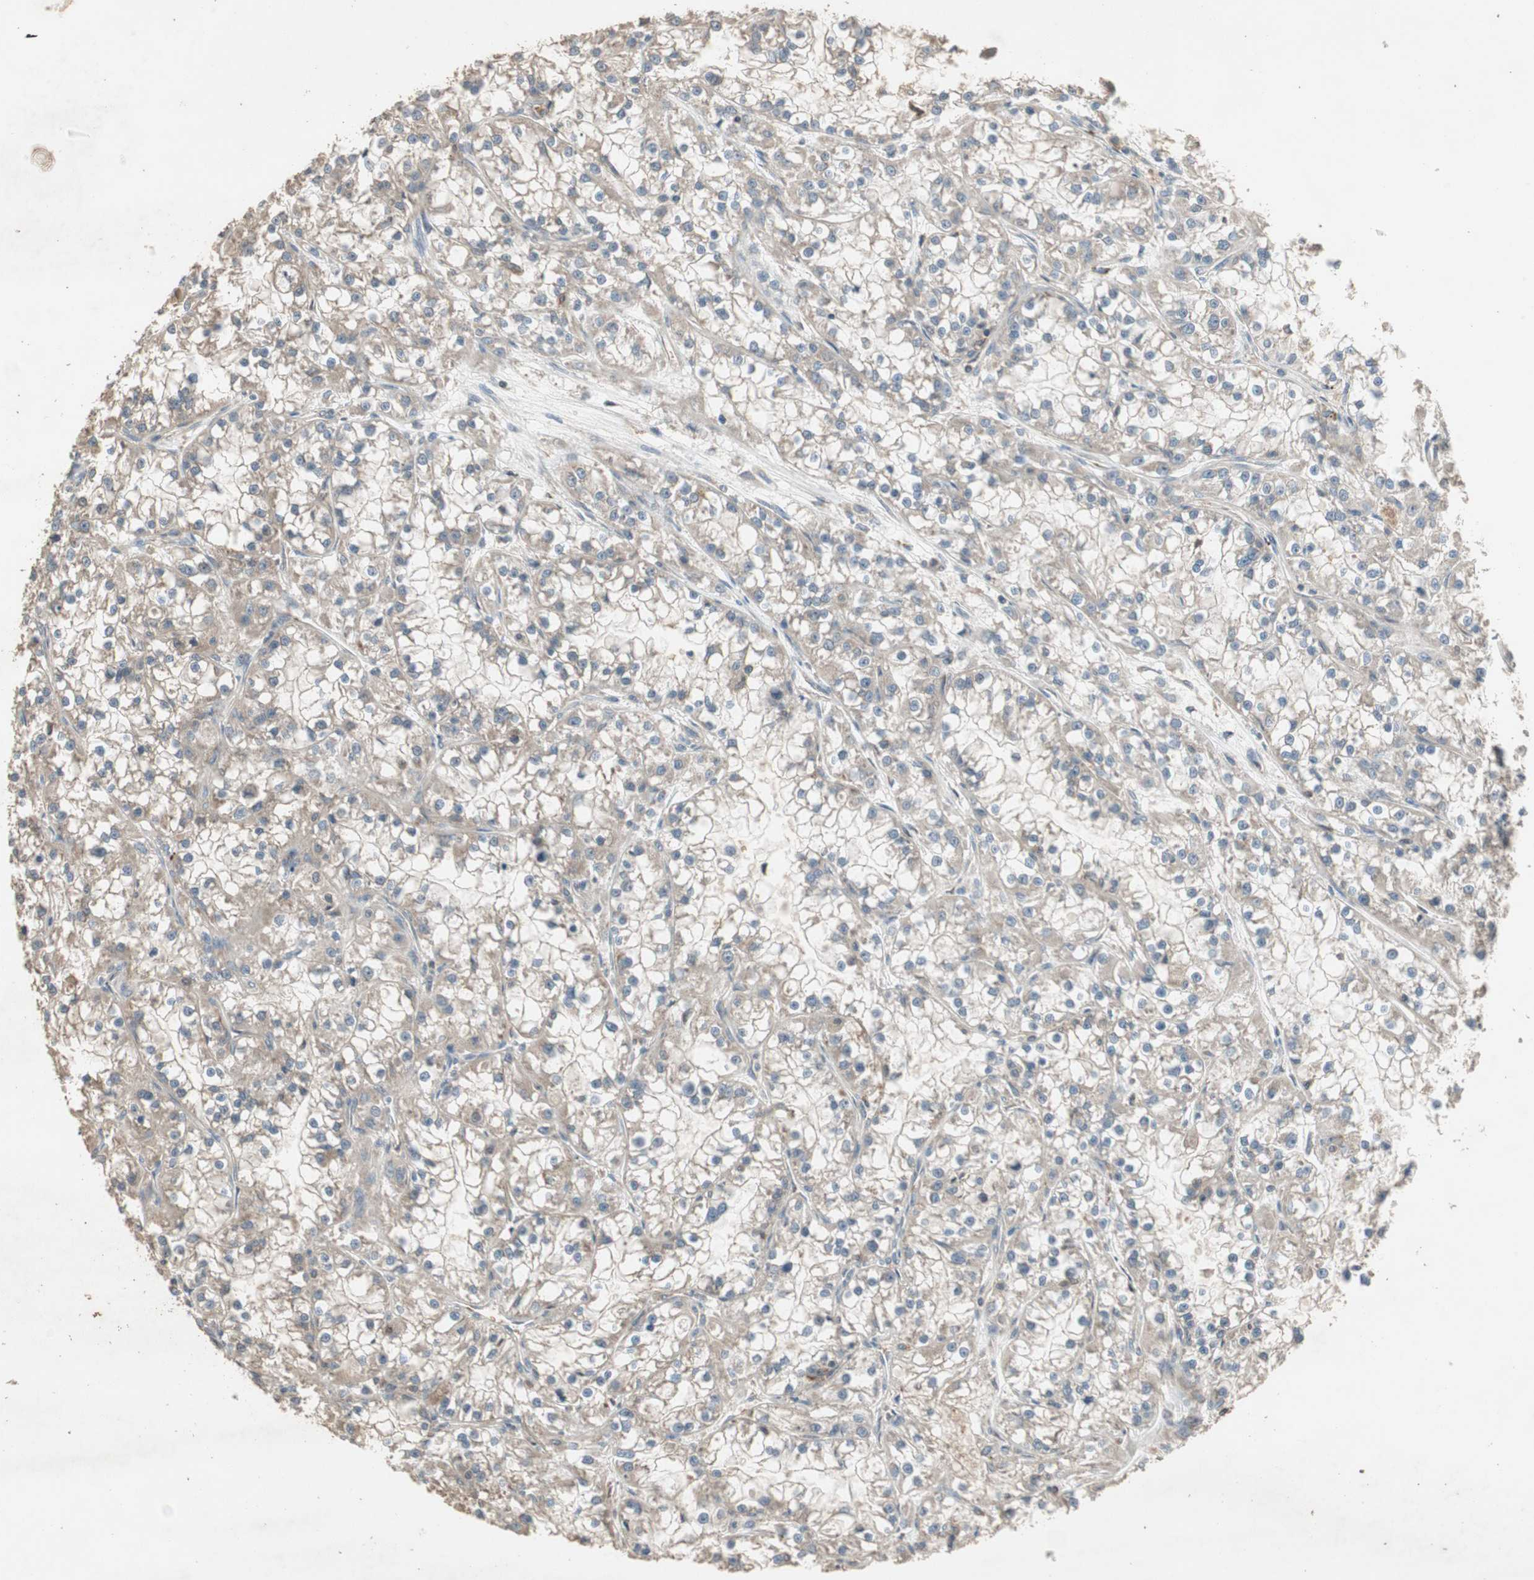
{"staining": {"intensity": "moderate", "quantity": ">75%", "location": "cytoplasmic/membranous"}, "tissue": "renal cancer", "cell_type": "Tumor cells", "image_type": "cancer", "snomed": [{"axis": "morphology", "description": "Adenocarcinoma, NOS"}, {"axis": "topography", "description": "Kidney"}], "caption": "Protein analysis of renal cancer (adenocarcinoma) tissue demonstrates moderate cytoplasmic/membranous positivity in approximately >75% of tumor cells. The protein is stained brown, and the nuclei are stained in blue (DAB (3,3'-diaminobenzidine) IHC with brightfield microscopy, high magnification).", "gene": "UBAC1", "patient": {"sex": "female", "age": 52}}